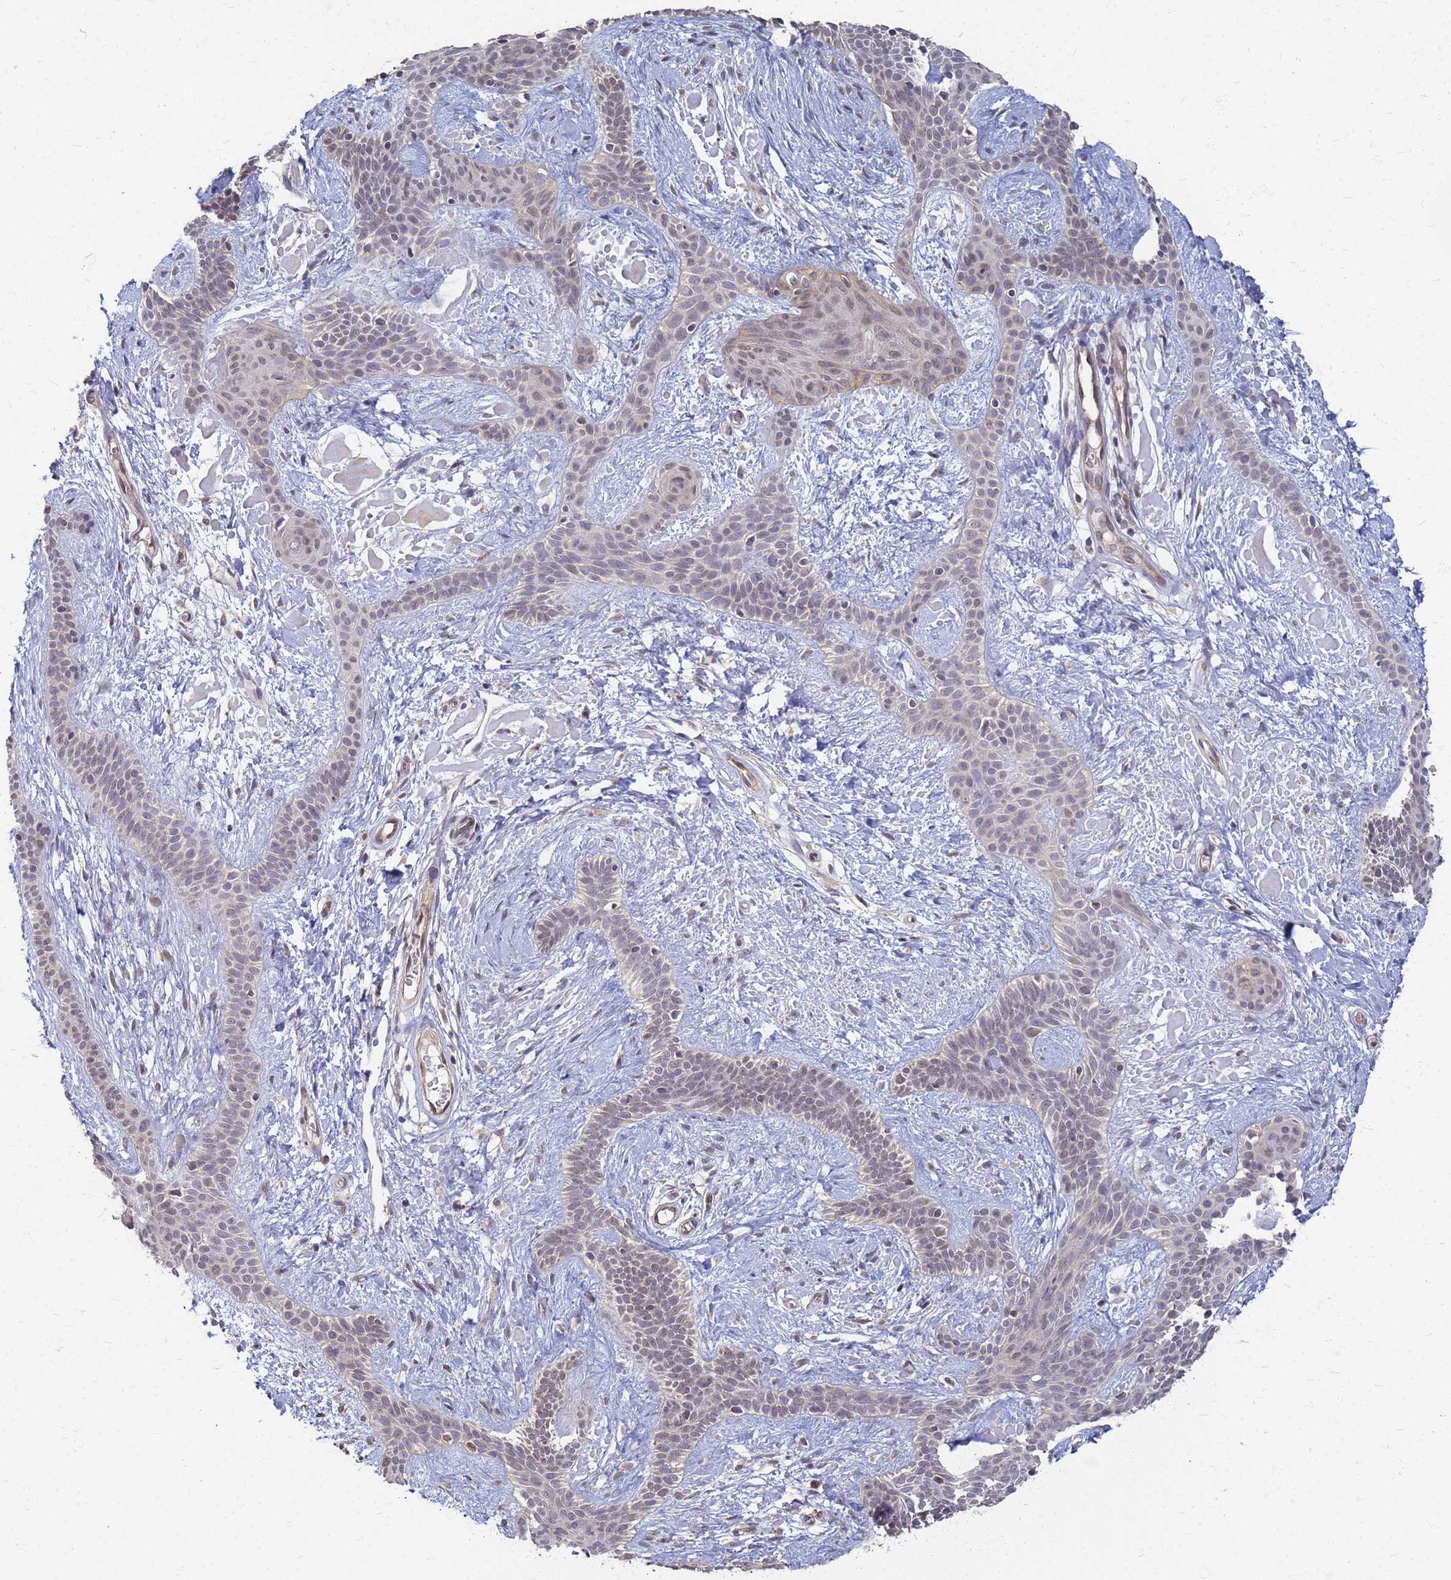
{"staining": {"intensity": "weak", "quantity": "25%-75%", "location": "nuclear"}, "tissue": "skin cancer", "cell_type": "Tumor cells", "image_type": "cancer", "snomed": [{"axis": "morphology", "description": "Basal cell carcinoma"}, {"axis": "topography", "description": "Skin"}], "caption": "Brown immunohistochemical staining in human basal cell carcinoma (skin) reveals weak nuclear expression in approximately 25%-75% of tumor cells.", "gene": "ITGB4", "patient": {"sex": "male", "age": 78}}